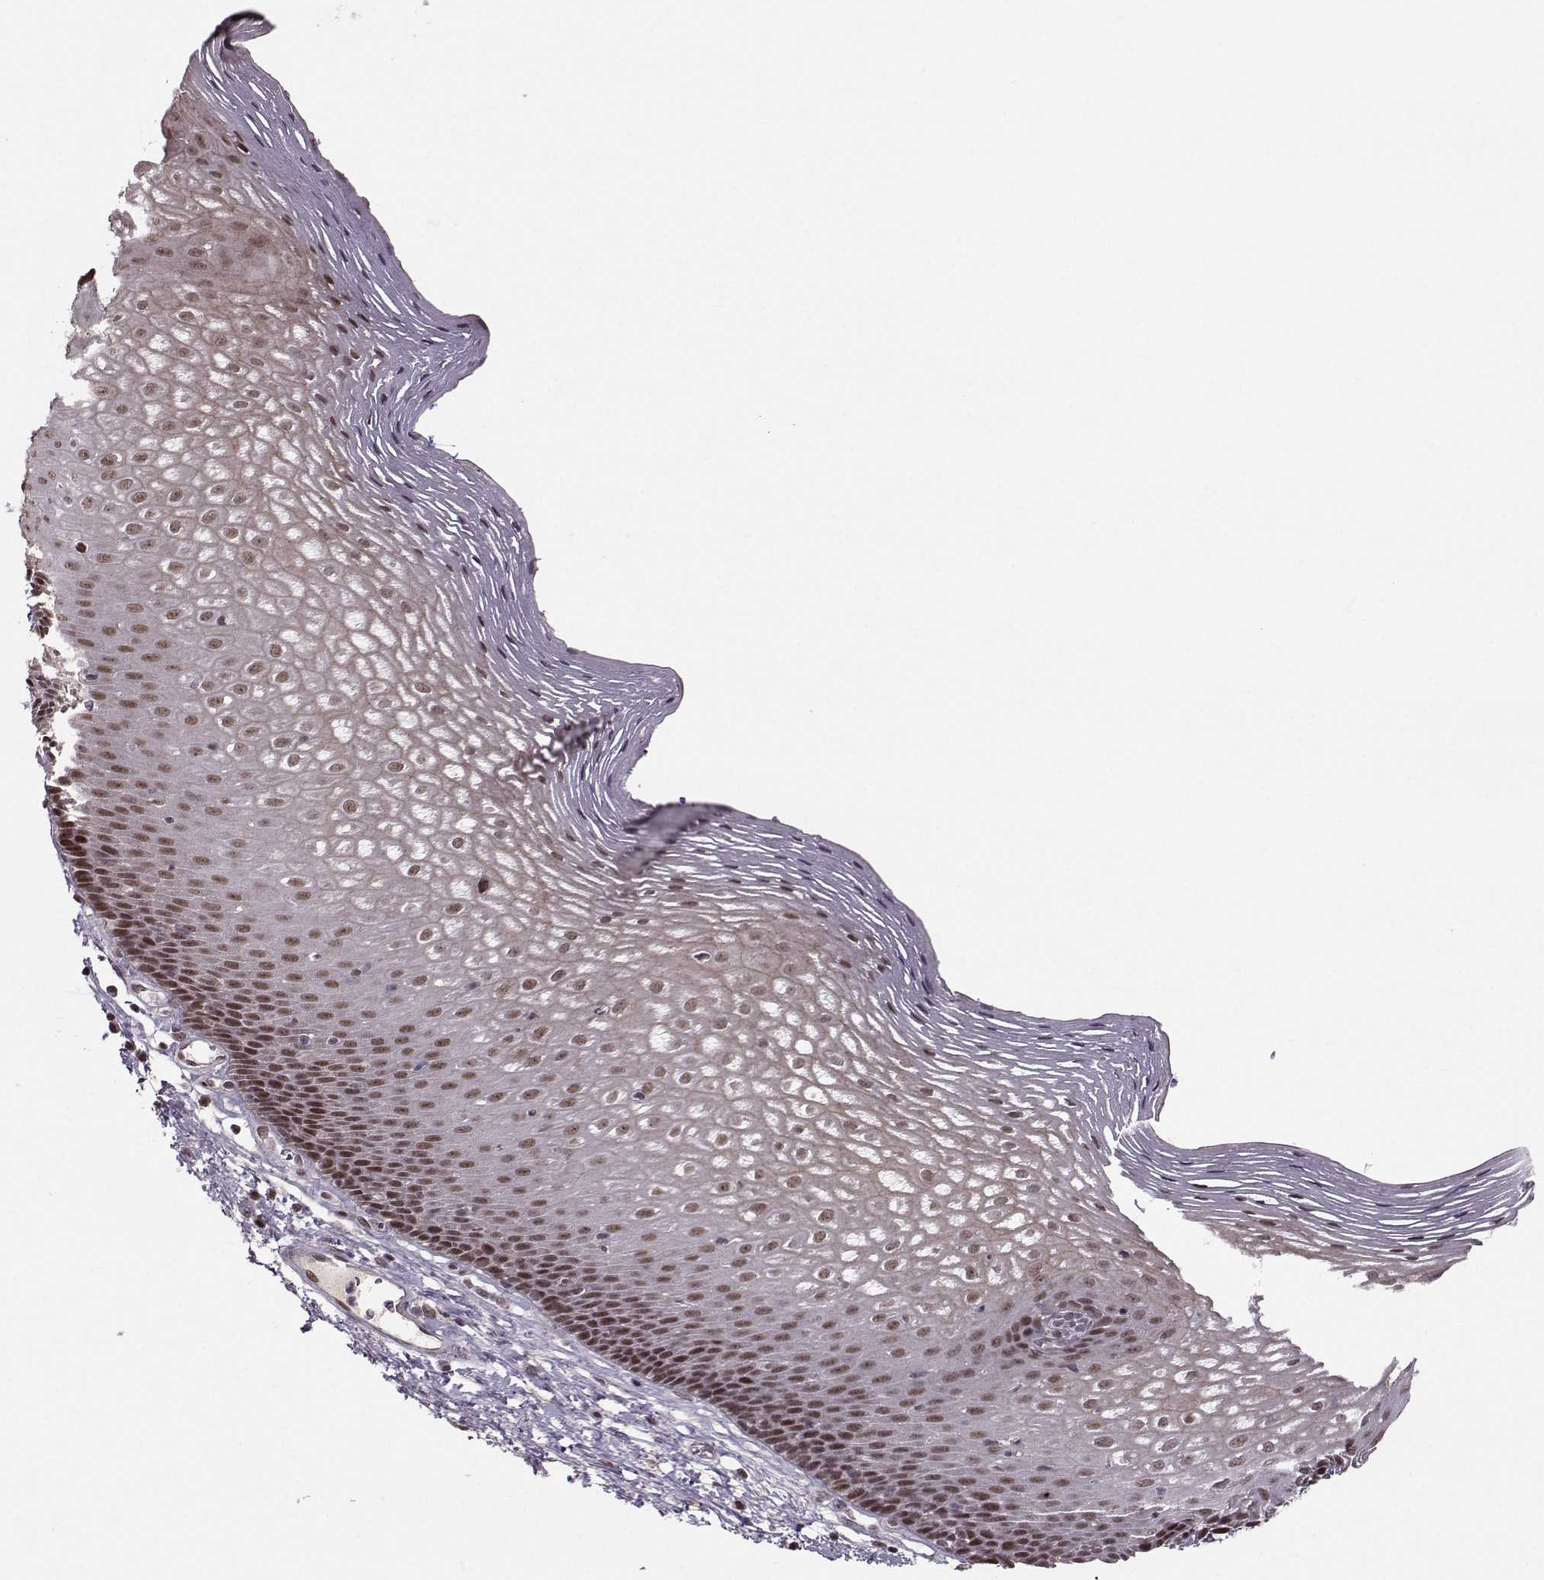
{"staining": {"intensity": "moderate", "quantity": ">75%", "location": "cytoplasmic/membranous,nuclear"}, "tissue": "esophagus", "cell_type": "Squamous epithelial cells", "image_type": "normal", "snomed": [{"axis": "morphology", "description": "Normal tissue, NOS"}, {"axis": "topography", "description": "Esophagus"}], "caption": "Immunohistochemical staining of normal human esophagus exhibits moderate cytoplasmic/membranous,nuclear protein staining in about >75% of squamous epithelial cells.", "gene": "SNAPC2", "patient": {"sex": "male", "age": 76}}